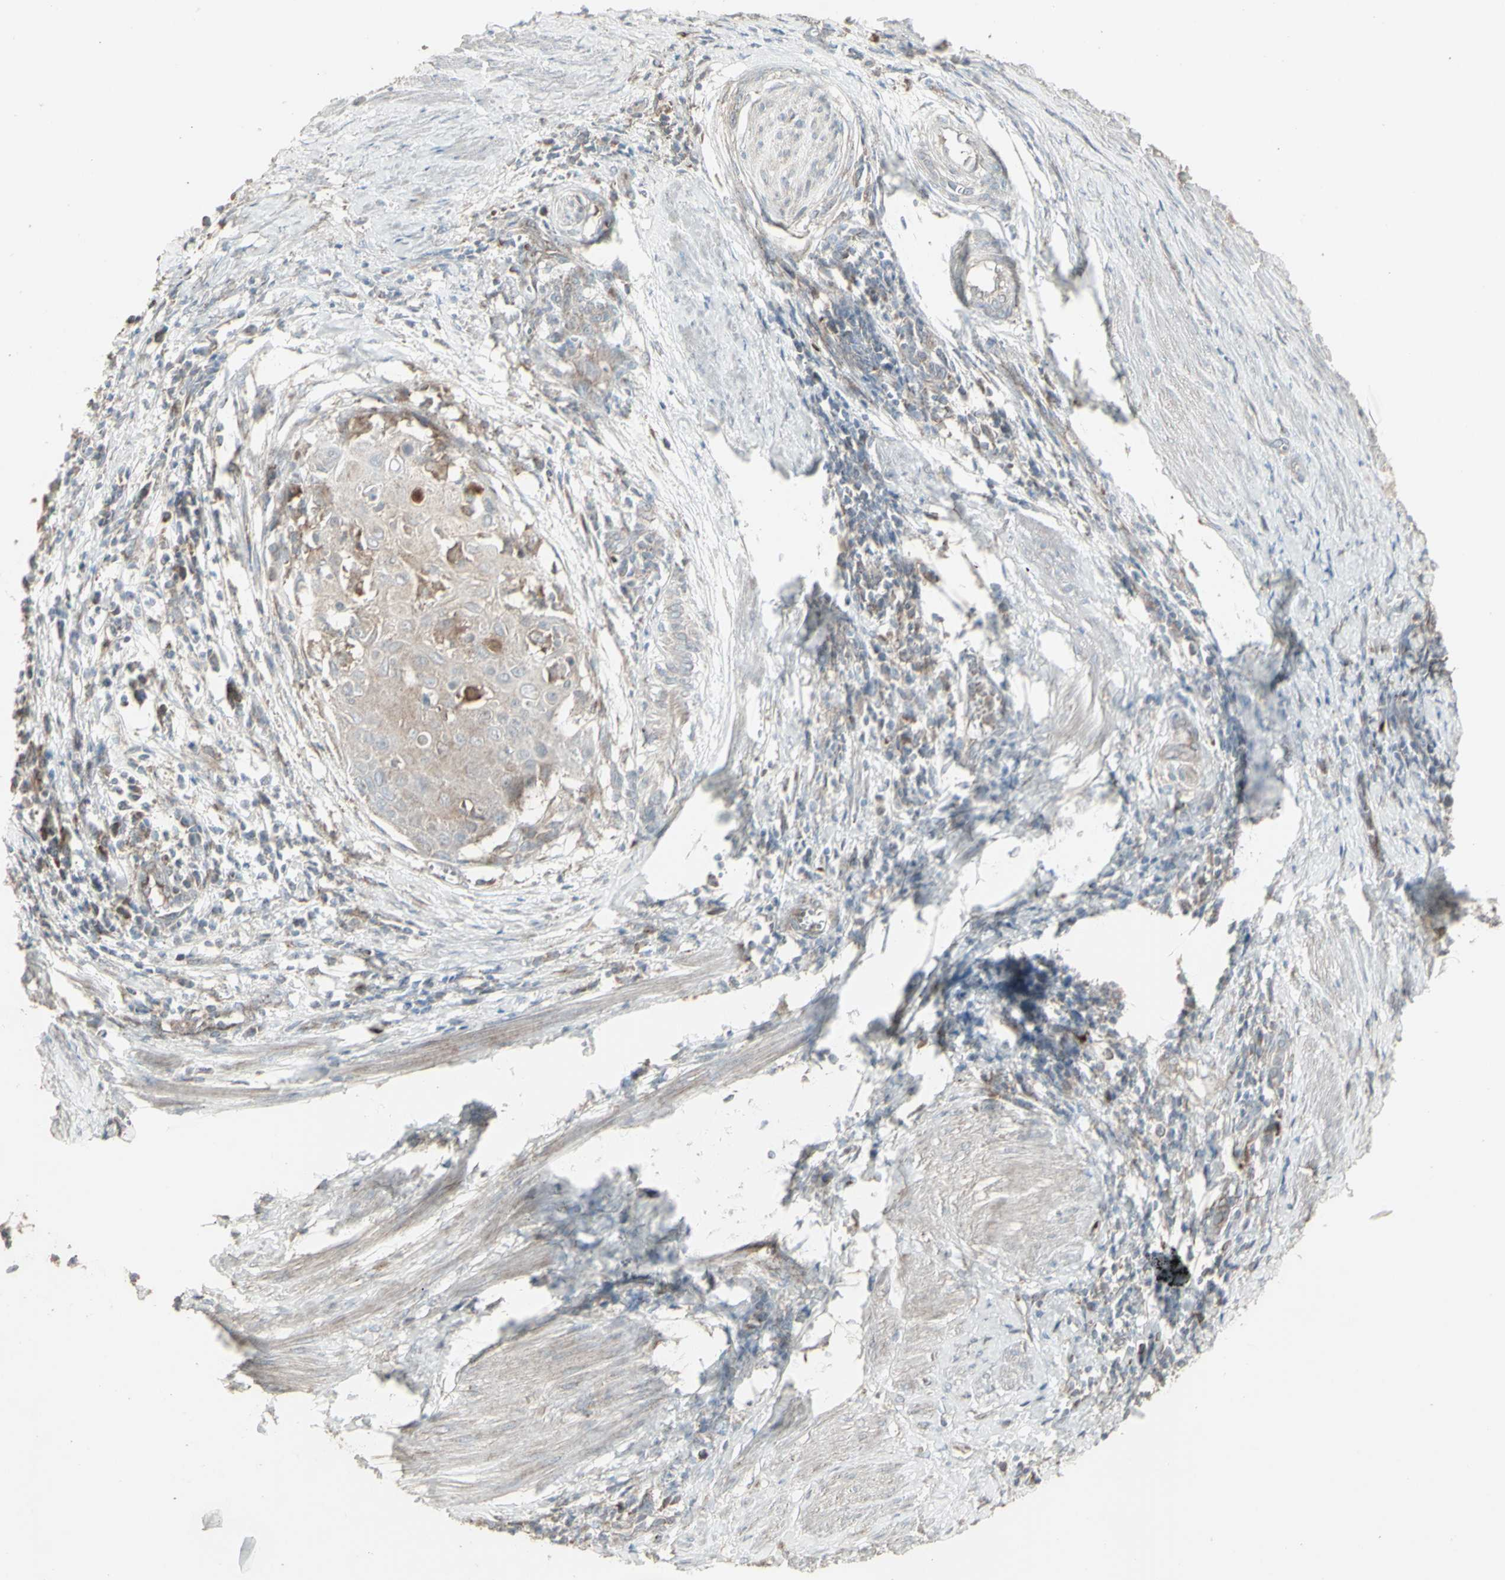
{"staining": {"intensity": "moderate", "quantity": "25%-75%", "location": "cytoplasmic/membranous"}, "tissue": "cervical cancer", "cell_type": "Tumor cells", "image_type": "cancer", "snomed": [{"axis": "morphology", "description": "Squamous cell carcinoma, NOS"}, {"axis": "topography", "description": "Cervix"}], "caption": "Squamous cell carcinoma (cervical) stained with a brown dye displays moderate cytoplasmic/membranous positive staining in approximately 25%-75% of tumor cells.", "gene": "RNASEL", "patient": {"sex": "female", "age": 39}}